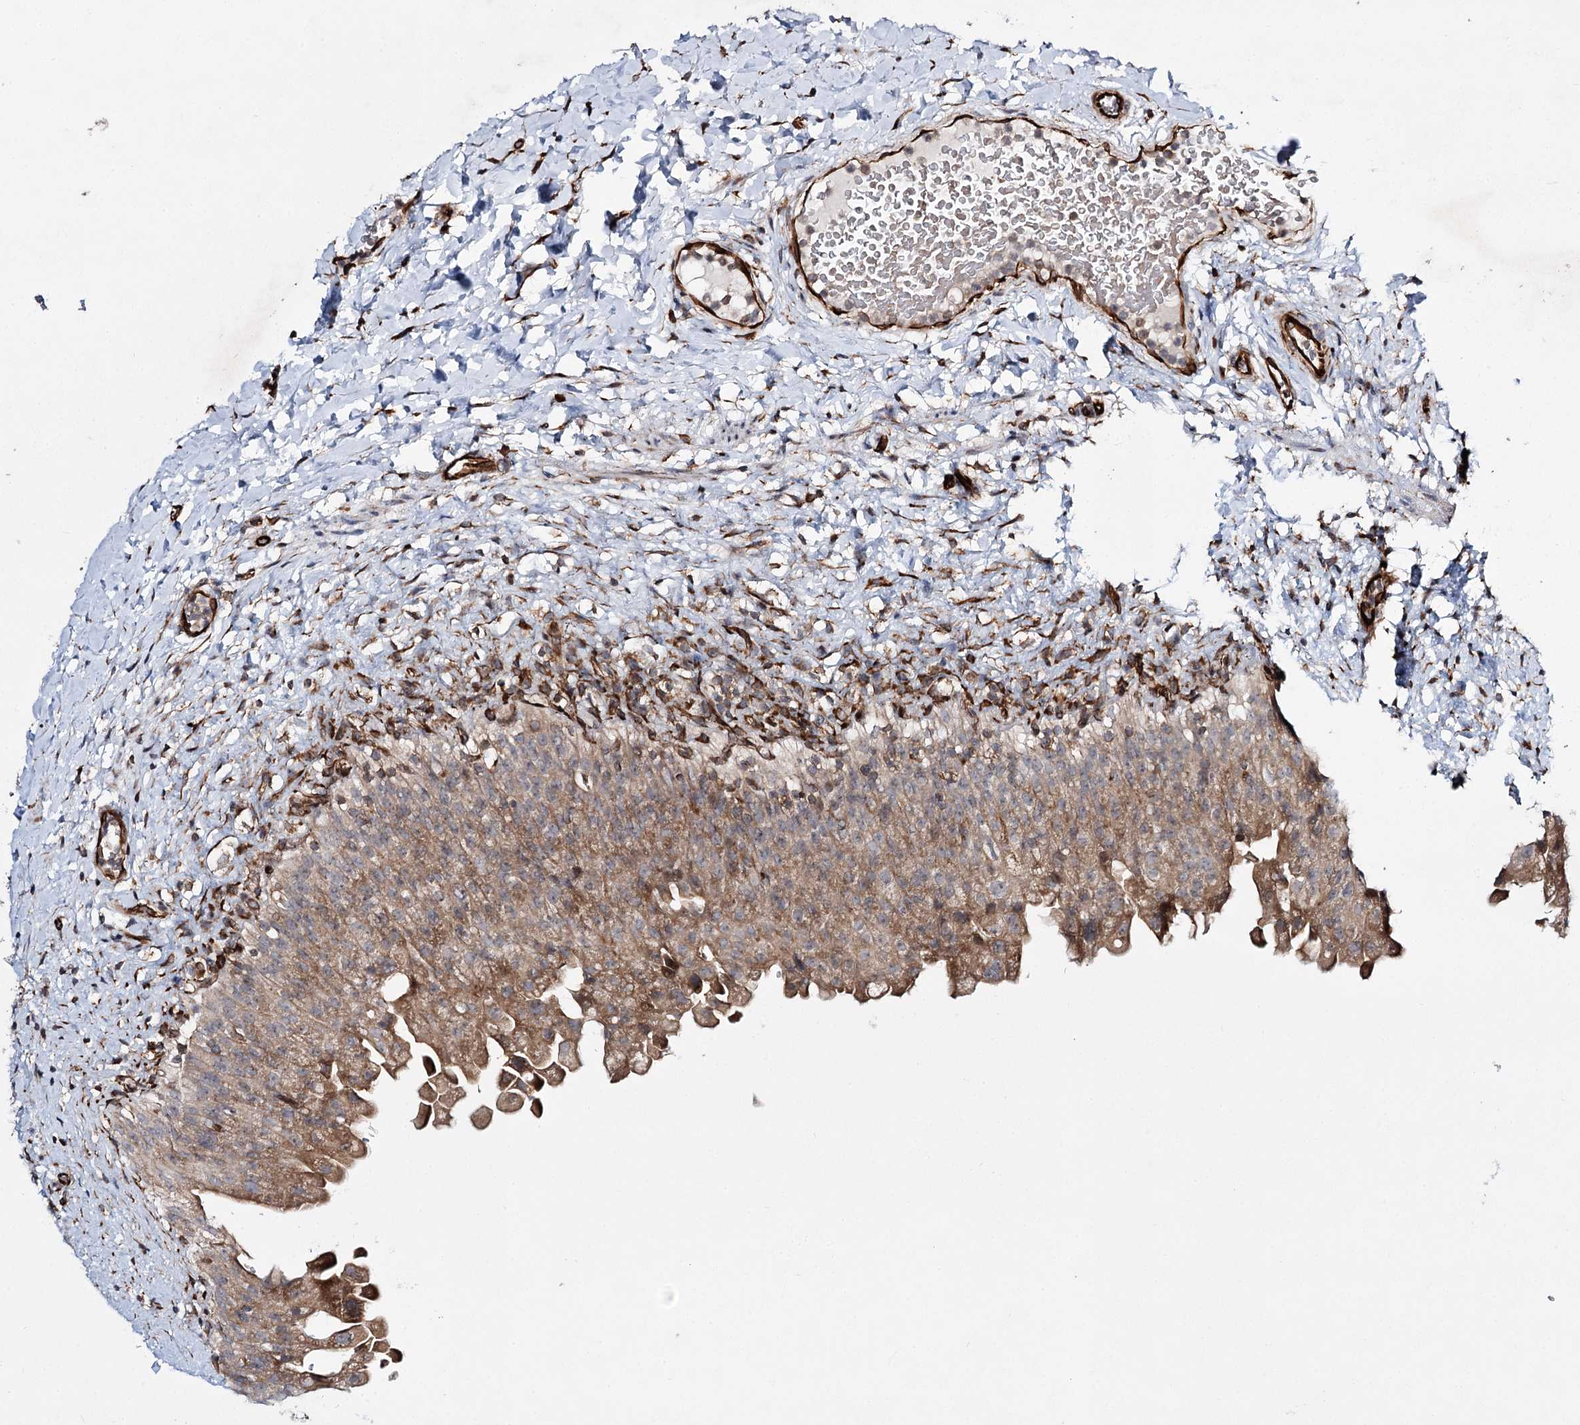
{"staining": {"intensity": "moderate", "quantity": "25%-75%", "location": "cytoplasmic/membranous"}, "tissue": "urinary bladder", "cell_type": "Urothelial cells", "image_type": "normal", "snomed": [{"axis": "morphology", "description": "Normal tissue, NOS"}, {"axis": "topography", "description": "Urinary bladder"}], "caption": "DAB immunohistochemical staining of normal urinary bladder displays moderate cytoplasmic/membranous protein positivity in approximately 25%-75% of urothelial cells.", "gene": "DPEP2", "patient": {"sex": "female", "age": 27}}